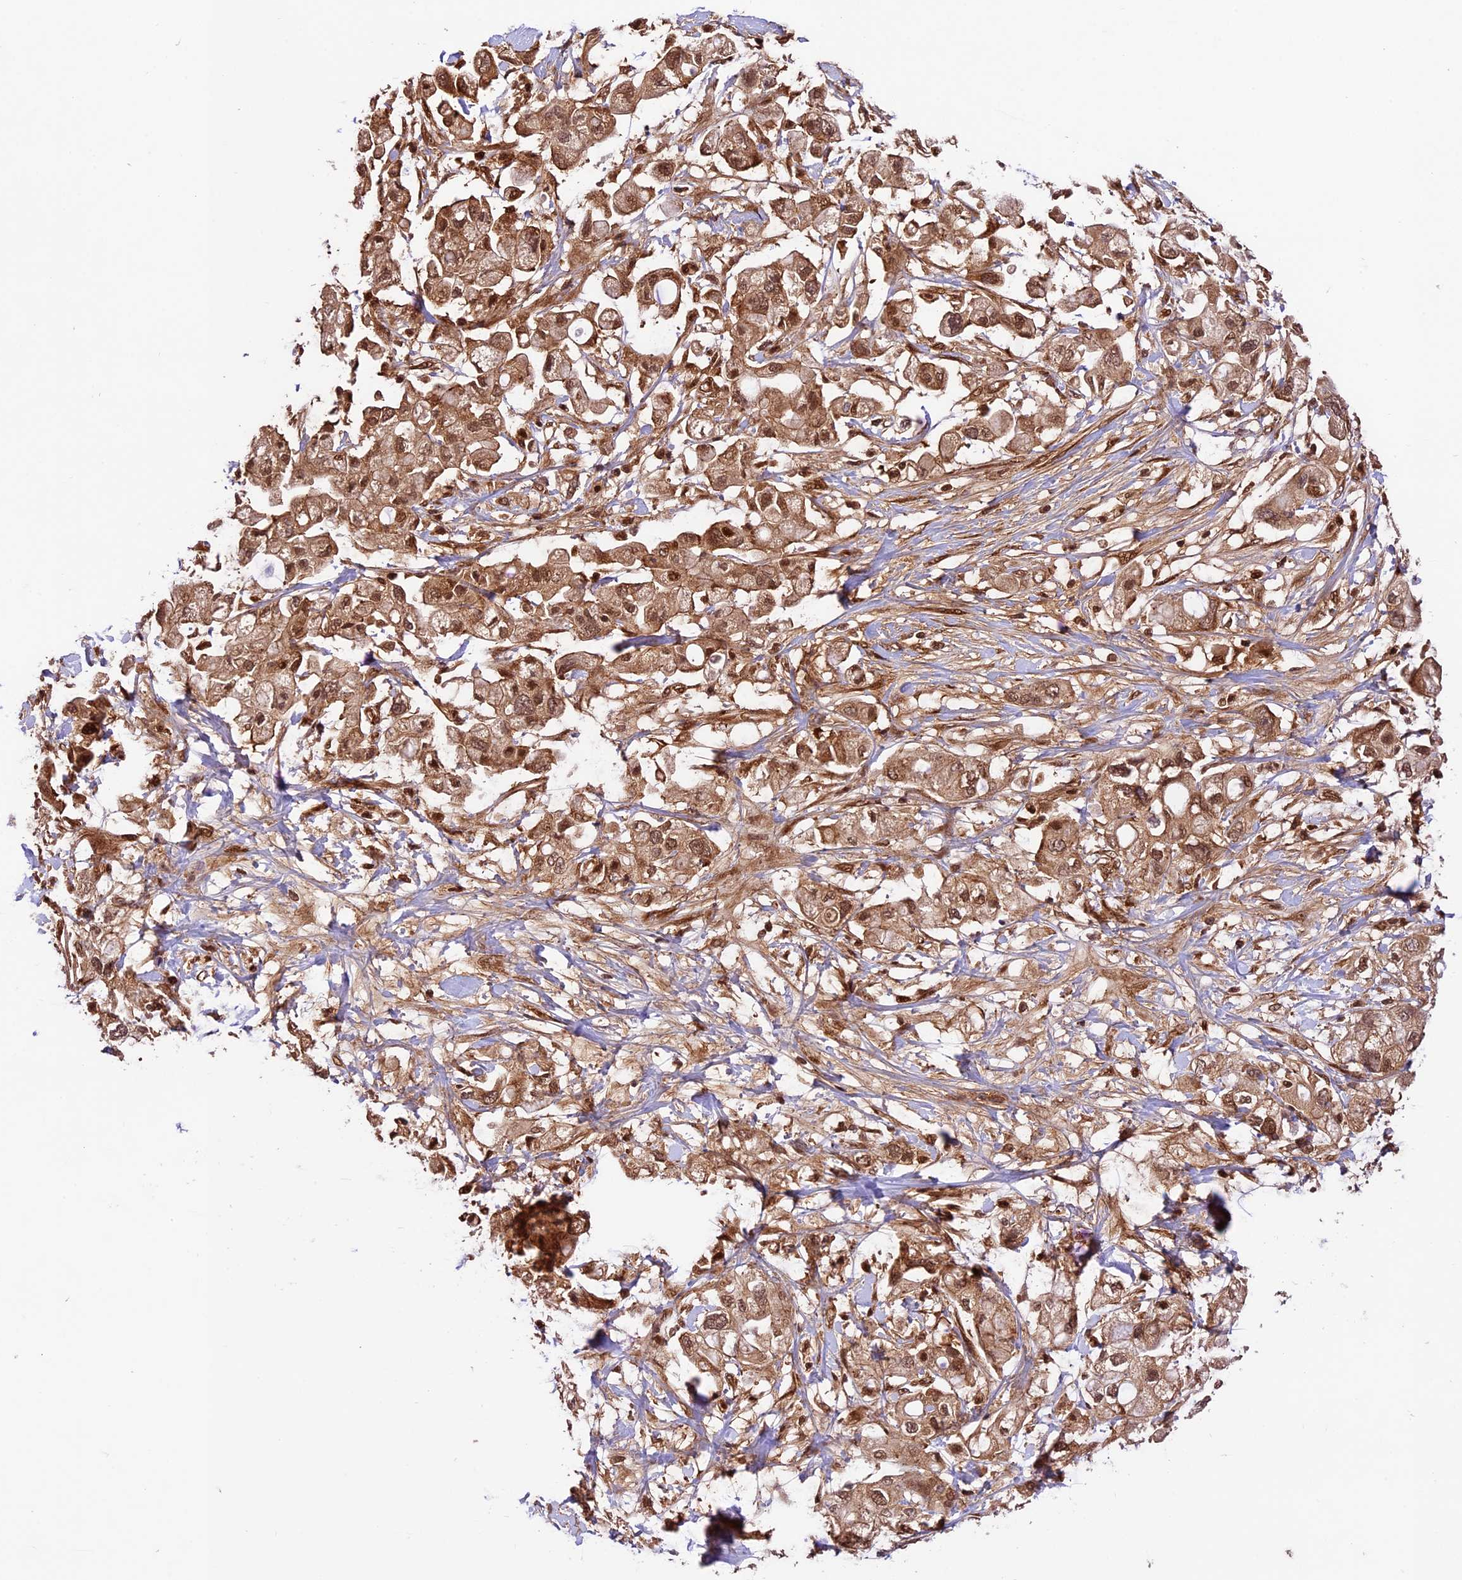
{"staining": {"intensity": "moderate", "quantity": ">75%", "location": "cytoplasmic/membranous,nuclear"}, "tissue": "pancreatic cancer", "cell_type": "Tumor cells", "image_type": "cancer", "snomed": [{"axis": "morphology", "description": "Adenocarcinoma, NOS"}, {"axis": "topography", "description": "Pancreas"}], "caption": "An image showing moderate cytoplasmic/membranous and nuclear staining in about >75% of tumor cells in pancreatic adenocarcinoma, as visualized by brown immunohistochemical staining.", "gene": "DHX38", "patient": {"sex": "female", "age": 56}}